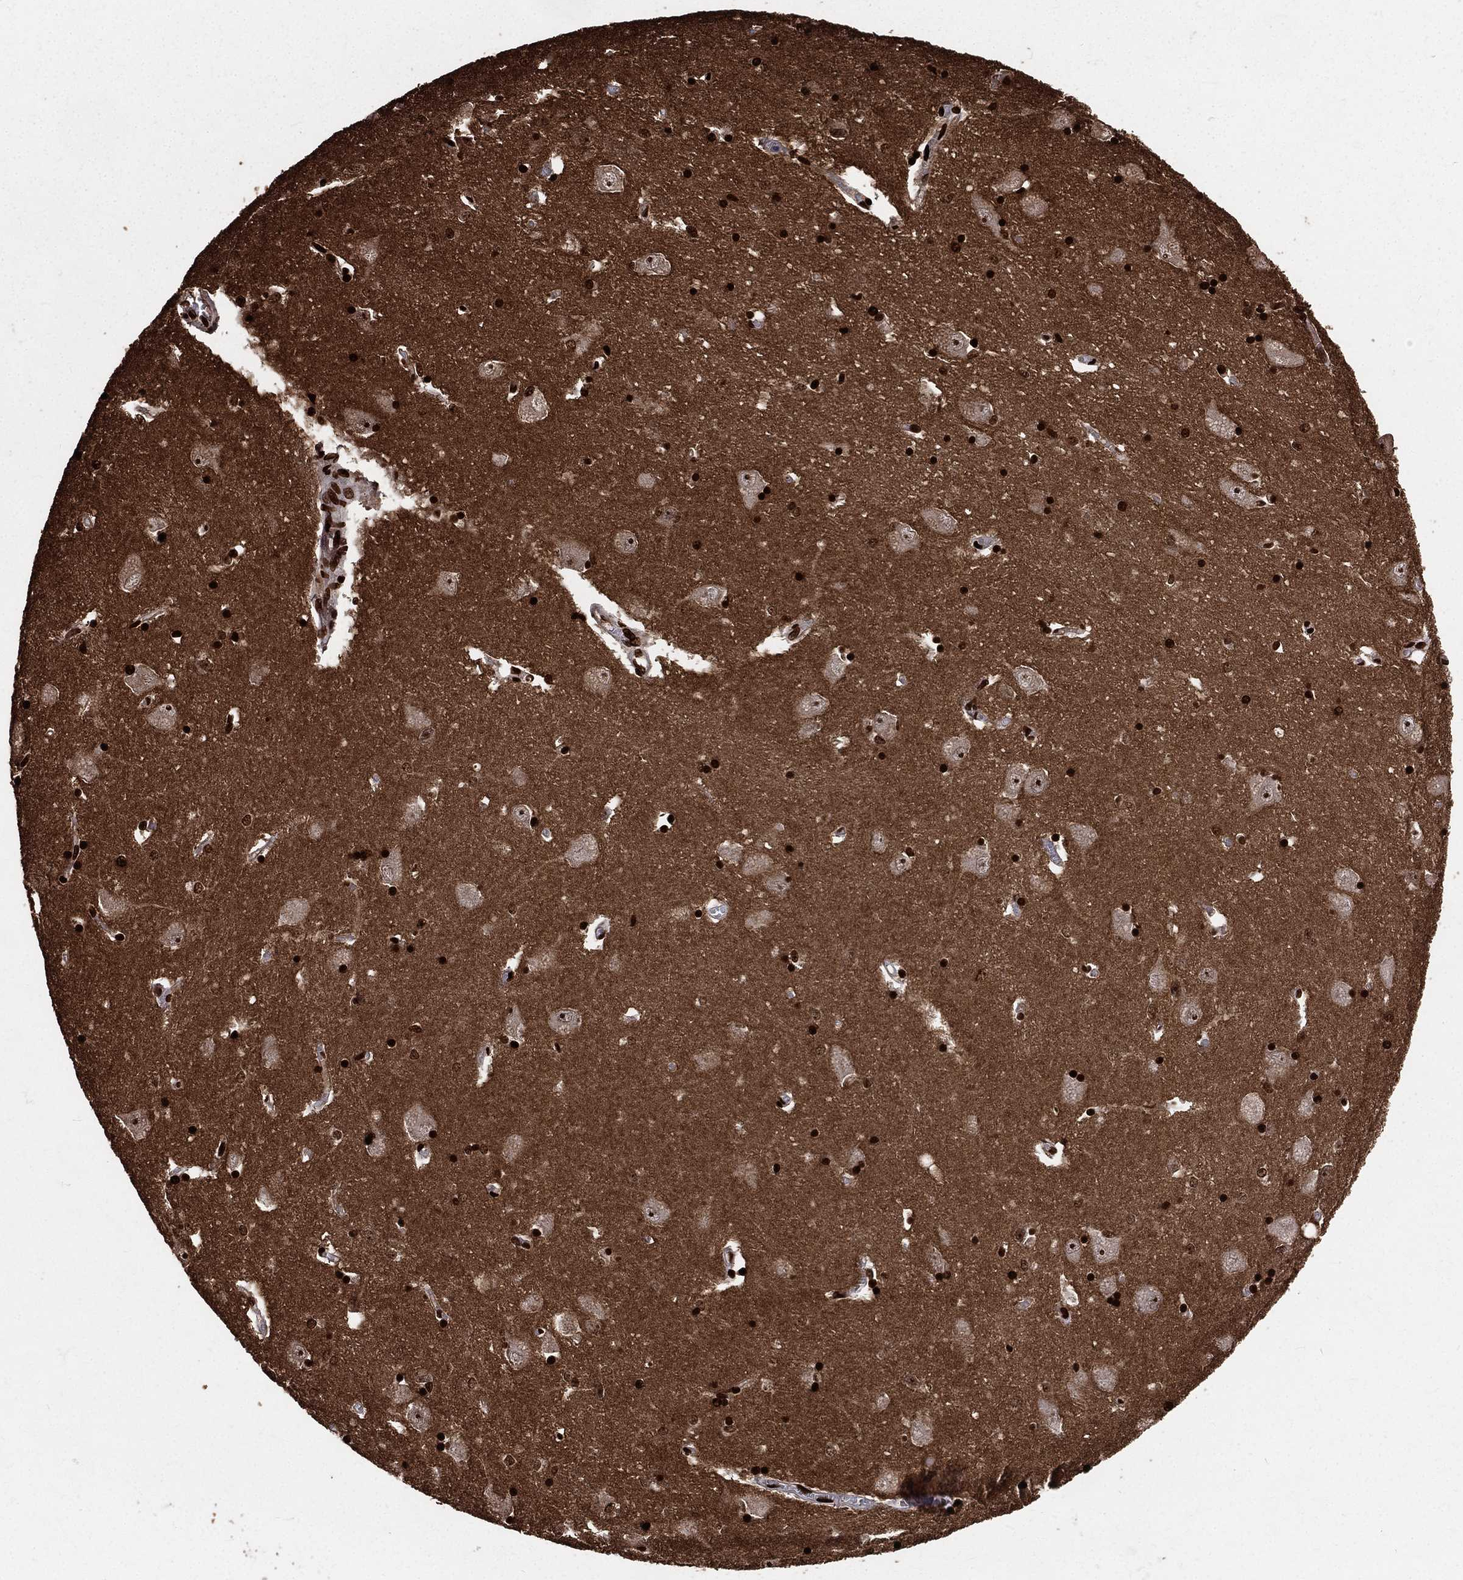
{"staining": {"intensity": "strong", "quantity": "25%-75%", "location": "nuclear"}, "tissue": "caudate", "cell_type": "Glial cells", "image_type": "normal", "snomed": [{"axis": "morphology", "description": "Normal tissue, NOS"}, {"axis": "topography", "description": "Lateral ventricle wall"}], "caption": "High-magnification brightfield microscopy of normal caudate stained with DAB (3,3'-diaminobenzidine) (brown) and counterstained with hematoxylin (blue). glial cells exhibit strong nuclear staining is appreciated in about25%-75% of cells.", "gene": "BASP1", "patient": {"sex": "male", "age": 54}}